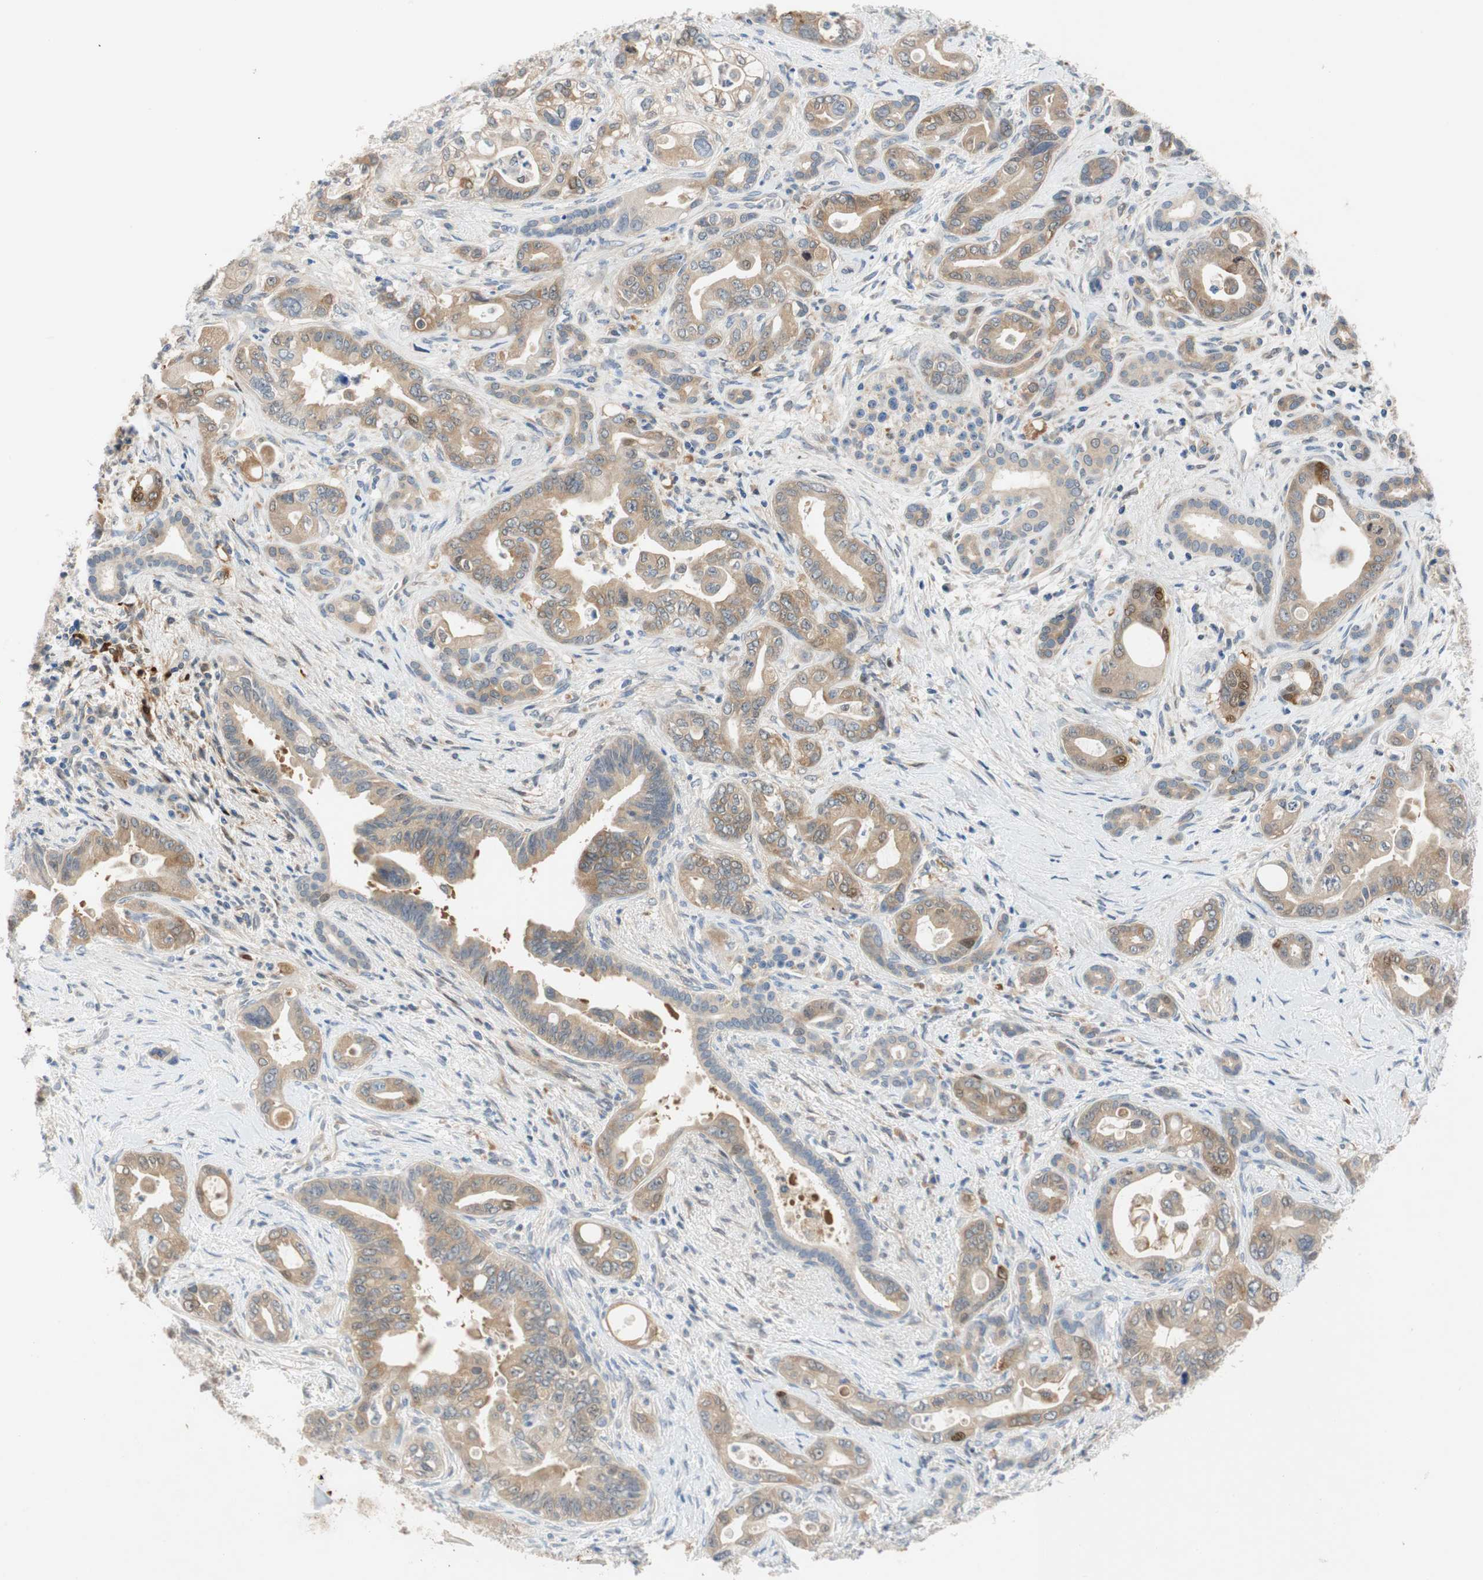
{"staining": {"intensity": "weak", "quantity": ">75%", "location": "cytoplasmic/membranous"}, "tissue": "pancreatic cancer", "cell_type": "Tumor cells", "image_type": "cancer", "snomed": [{"axis": "morphology", "description": "Adenocarcinoma, NOS"}, {"axis": "topography", "description": "Pancreas"}], "caption": "Weak cytoplasmic/membranous protein expression is seen in approximately >75% of tumor cells in adenocarcinoma (pancreatic).", "gene": "RELB", "patient": {"sex": "male", "age": 70}}